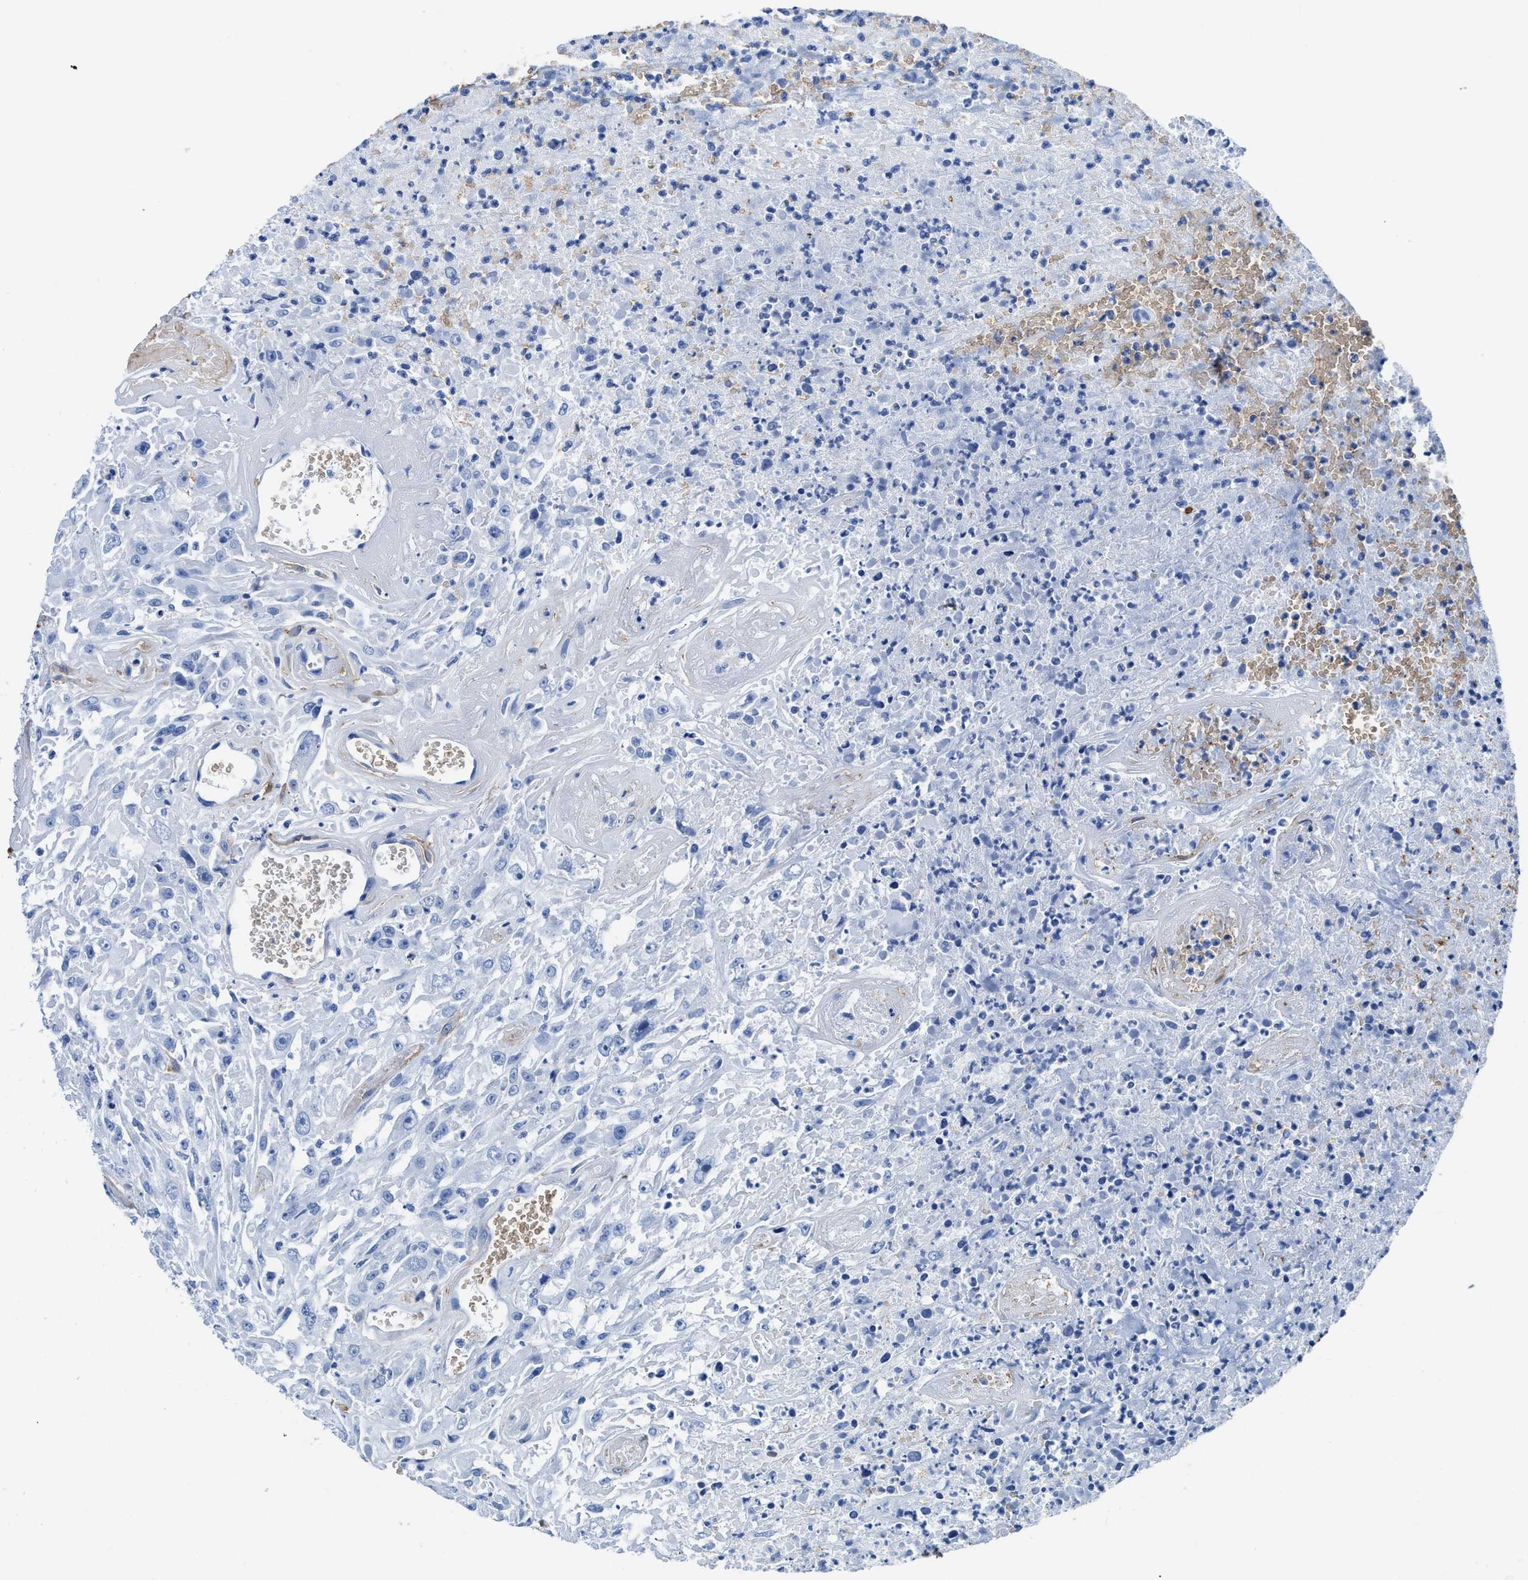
{"staining": {"intensity": "negative", "quantity": "none", "location": "none"}, "tissue": "urothelial cancer", "cell_type": "Tumor cells", "image_type": "cancer", "snomed": [{"axis": "morphology", "description": "Urothelial carcinoma, High grade"}, {"axis": "topography", "description": "Urinary bladder"}], "caption": "Immunohistochemistry (IHC) of urothelial cancer shows no positivity in tumor cells.", "gene": "AQP1", "patient": {"sex": "male", "age": 46}}